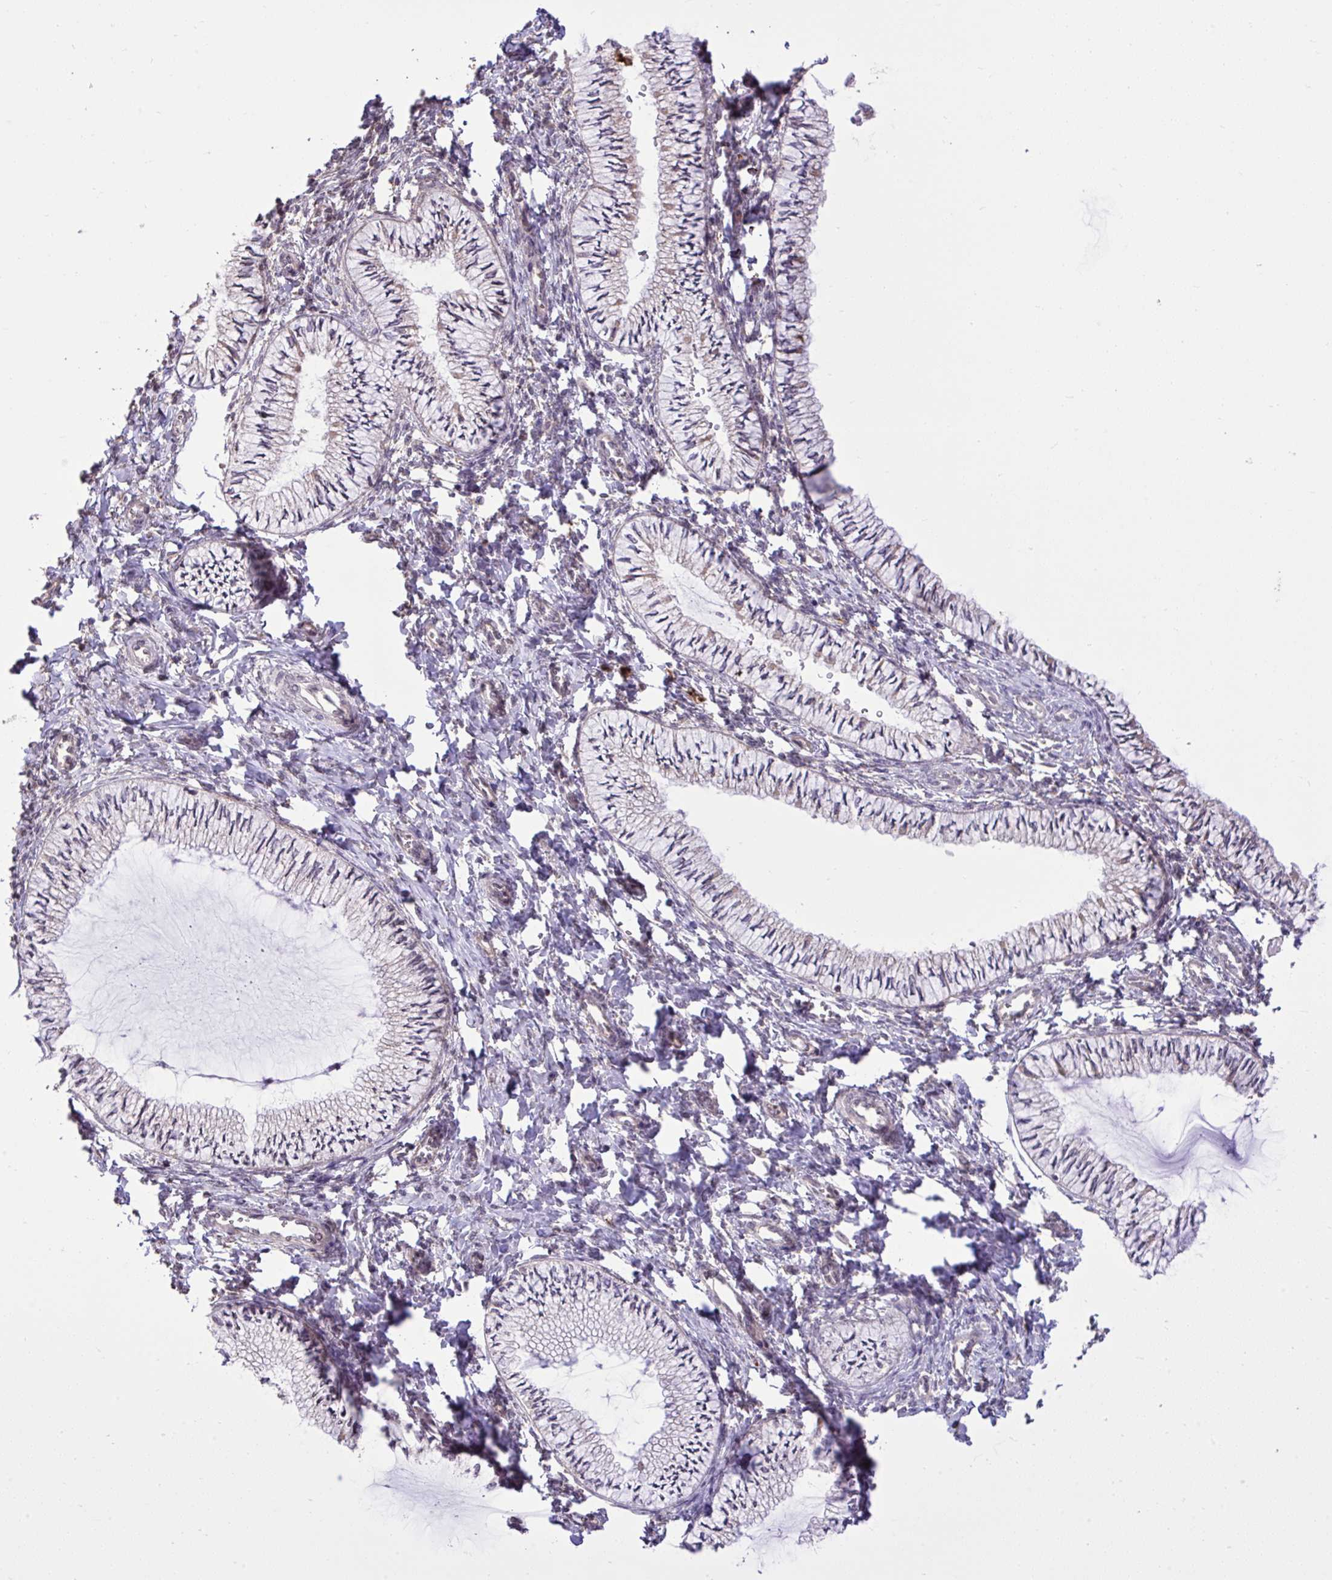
{"staining": {"intensity": "weak", "quantity": "<25%", "location": "cytoplasmic/membranous"}, "tissue": "cervix", "cell_type": "Glandular cells", "image_type": "normal", "snomed": [{"axis": "morphology", "description": "Normal tissue, NOS"}, {"axis": "topography", "description": "Cervix"}], "caption": "Cervix was stained to show a protein in brown. There is no significant expression in glandular cells. (IHC, brightfield microscopy, high magnification).", "gene": "CYP20A1", "patient": {"sex": "female", "age": 24}}